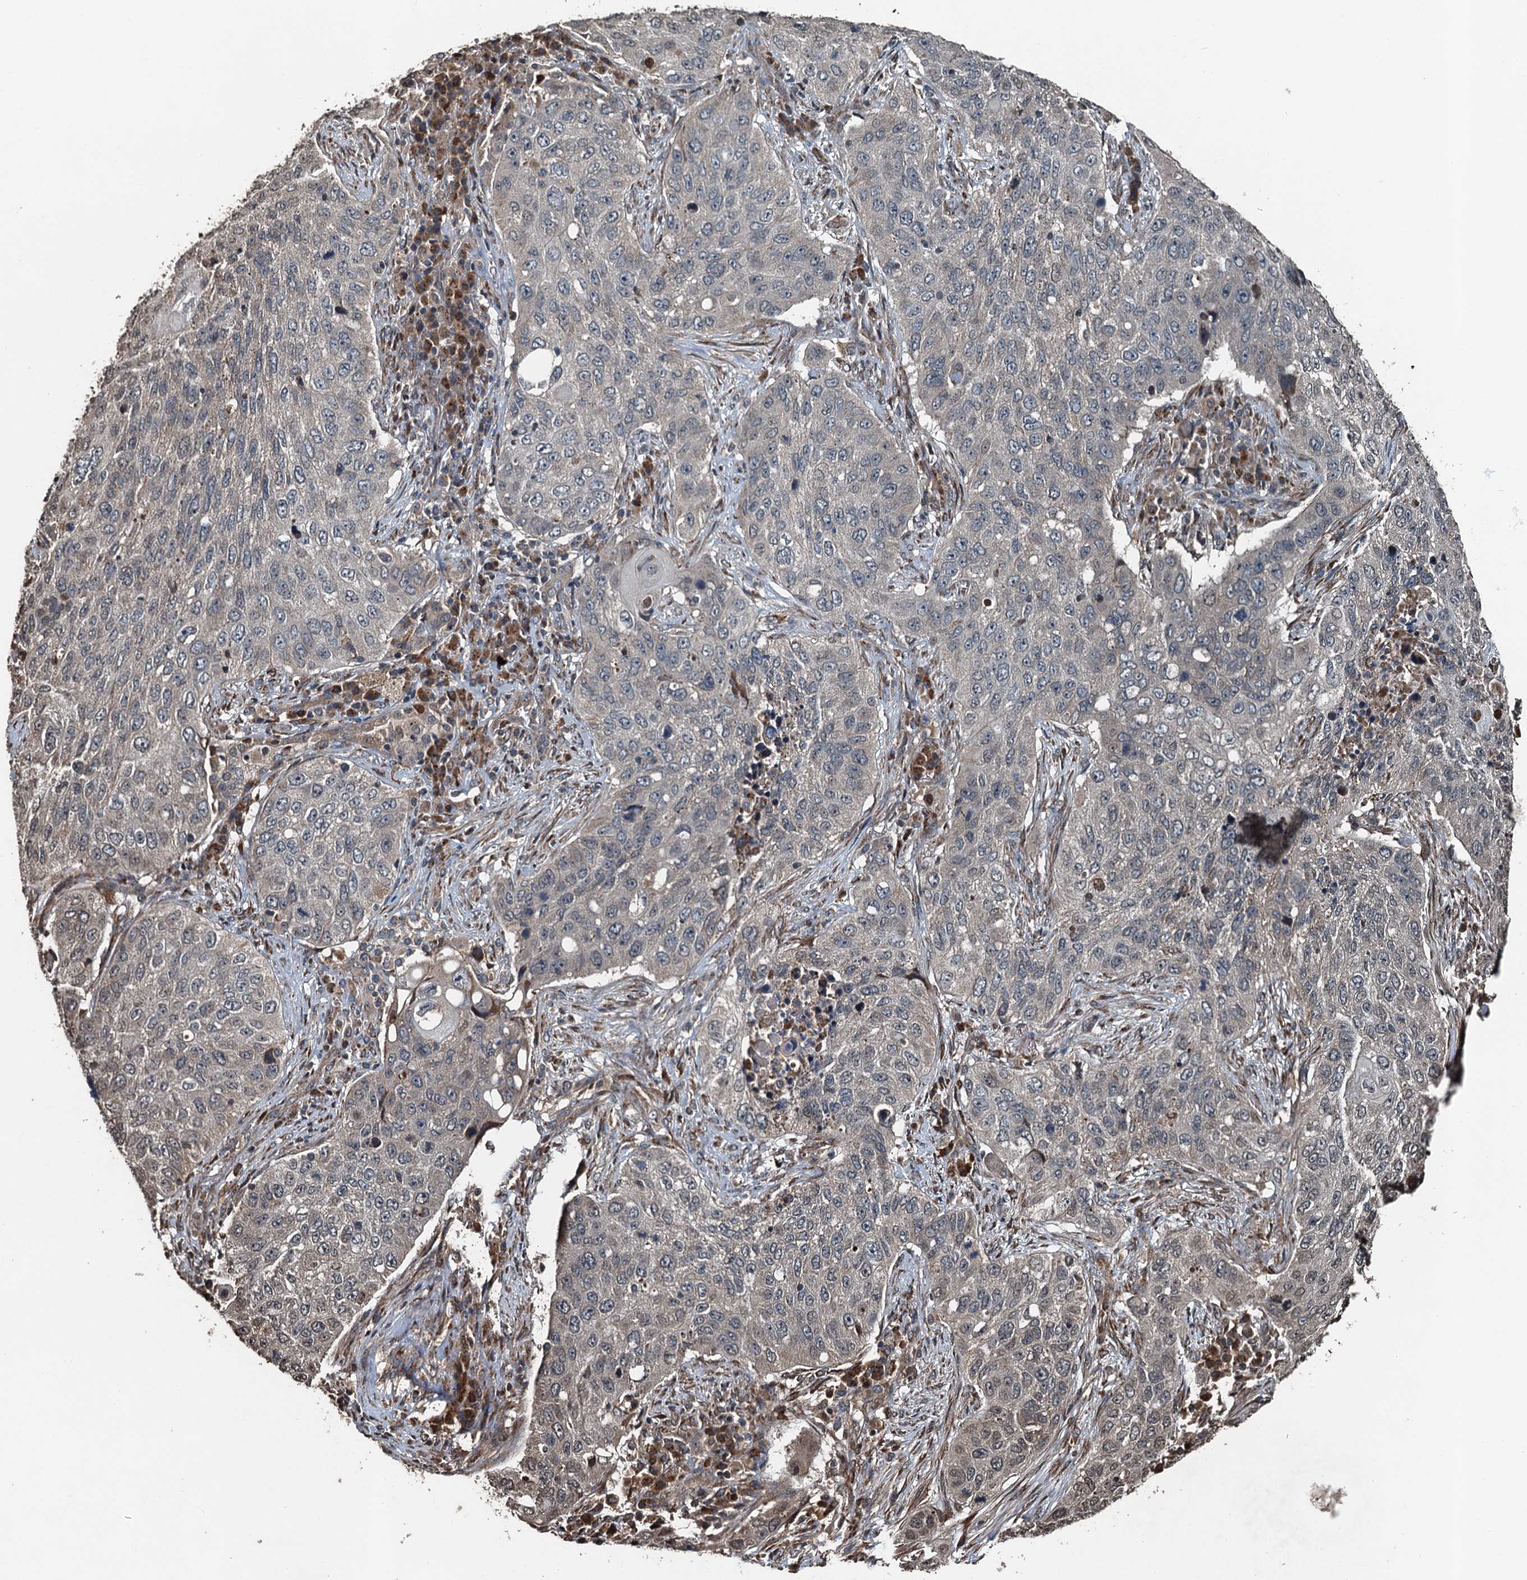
{"staining": {"intensity": "weak", "quantity": "<25%", "location": "cytoplasmic/membranous"}, "tissue": "lung cancer", "cell_type": "Tumor cells", "image_type": "cancer", "snomed": [{"axis": "morphology", "description": "Squamous cell carcinoma, NOS"}, {"axis": "topography", "description": "Lung"}], "caption": "High magnification brightfield microscopy of lung cancer (squamous cell carcinoma) stained with DAB (brown) and counterstained with hematoxylin (blue): tumor cells show no significant expression.", "gene": "TCTN1", "patient": {"sex": "female", "age": 63}}